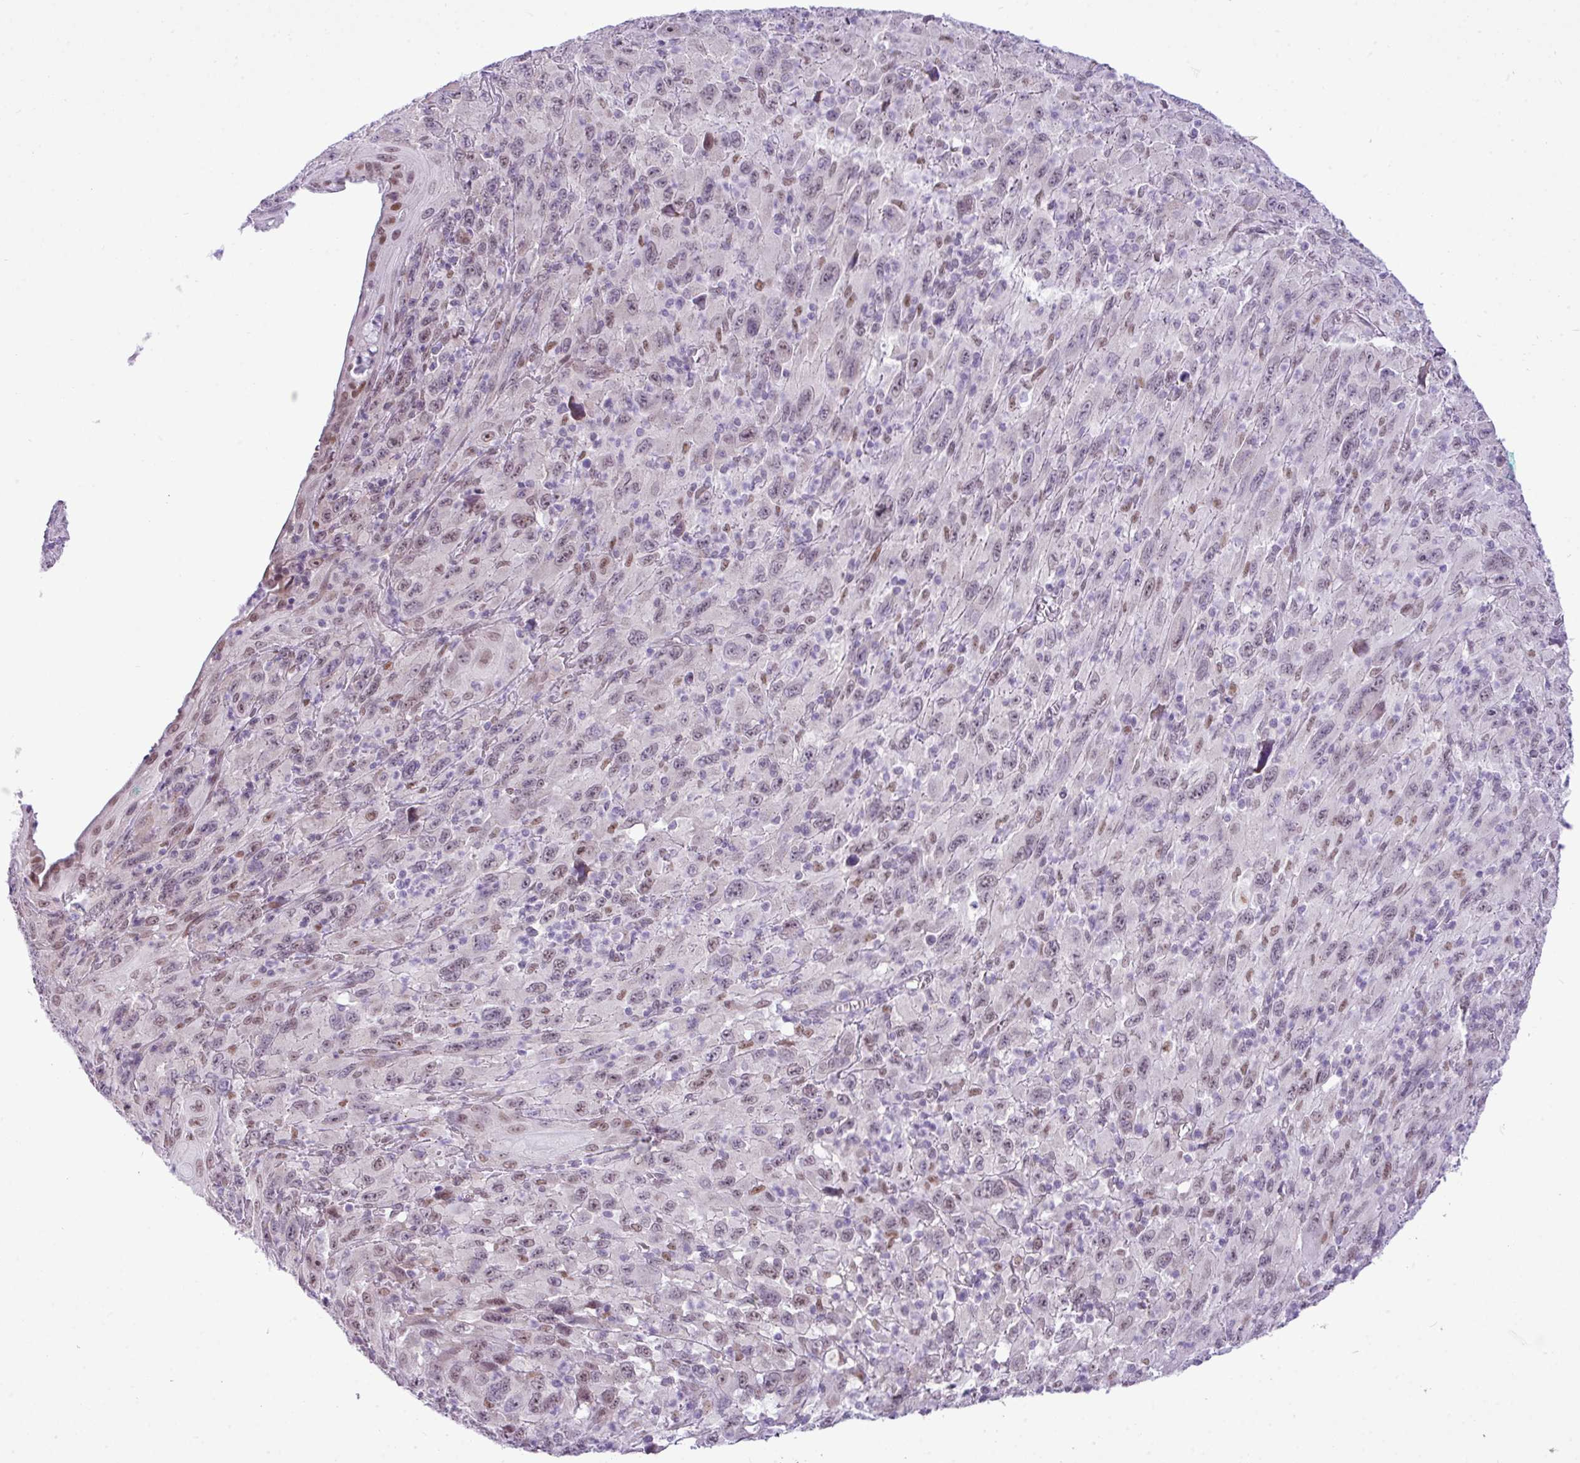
{"staining": {"intensity": "moderate", "quantity": "25%-75%", "location": "nuclear"}, "tissue": "melanoma", "cell_type": "Tumor cells", "image_type": "cancer", "snomed": [{"axis": "morphology", "description": "Malignant melanoma, Metastatic site"}, {"axis": "topography", "description": "Skin"}], "caption": "A micrograph of malignant melanoma (metastatic site) stained for a protein shows moderate nuclear brown staining in tumor cells.", "gene": "ELOA2", "patient": {"sex": "female", "age": 56}}